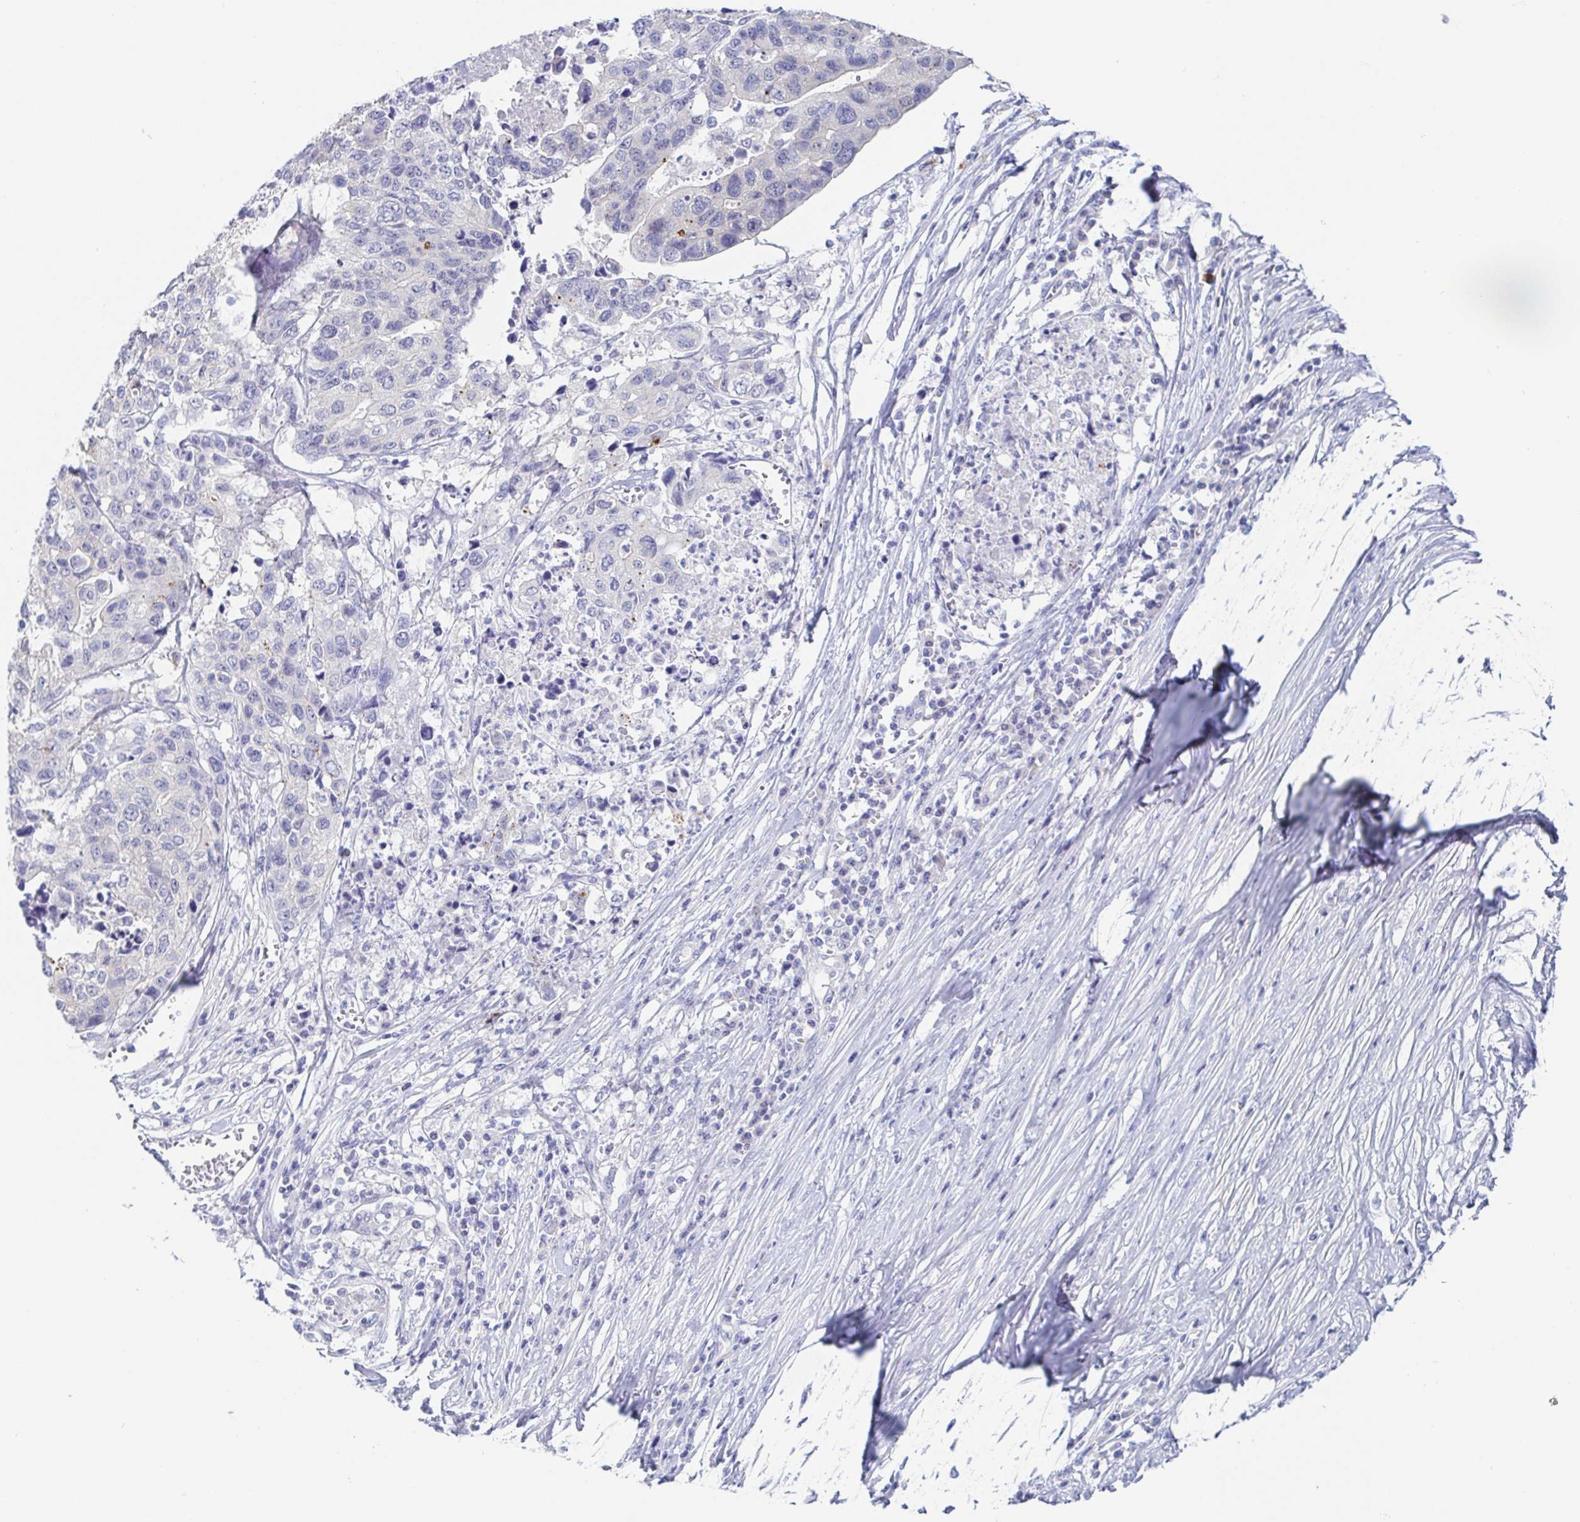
{"staining": {"intensity": "negative", "quantity": "none", "location": "none"}, "tissue": "stomach cancer", "cell_type": "Tumor cells", "image_type": "cancer", "snomed": [{"axis": "morphology", "description": "Adenocarcinoma, NOS"}, {"axis": "topography", "description": "Stomach, upper"}], "caption": "IHC photomicrograph of neoplastic tissue: stomach cancer (adenocarcinoma) stained with DAB shows no significant protein expression in tumor cells.", "gene": "HTR2A", "patient": {"sex": "female", "age": 67}}